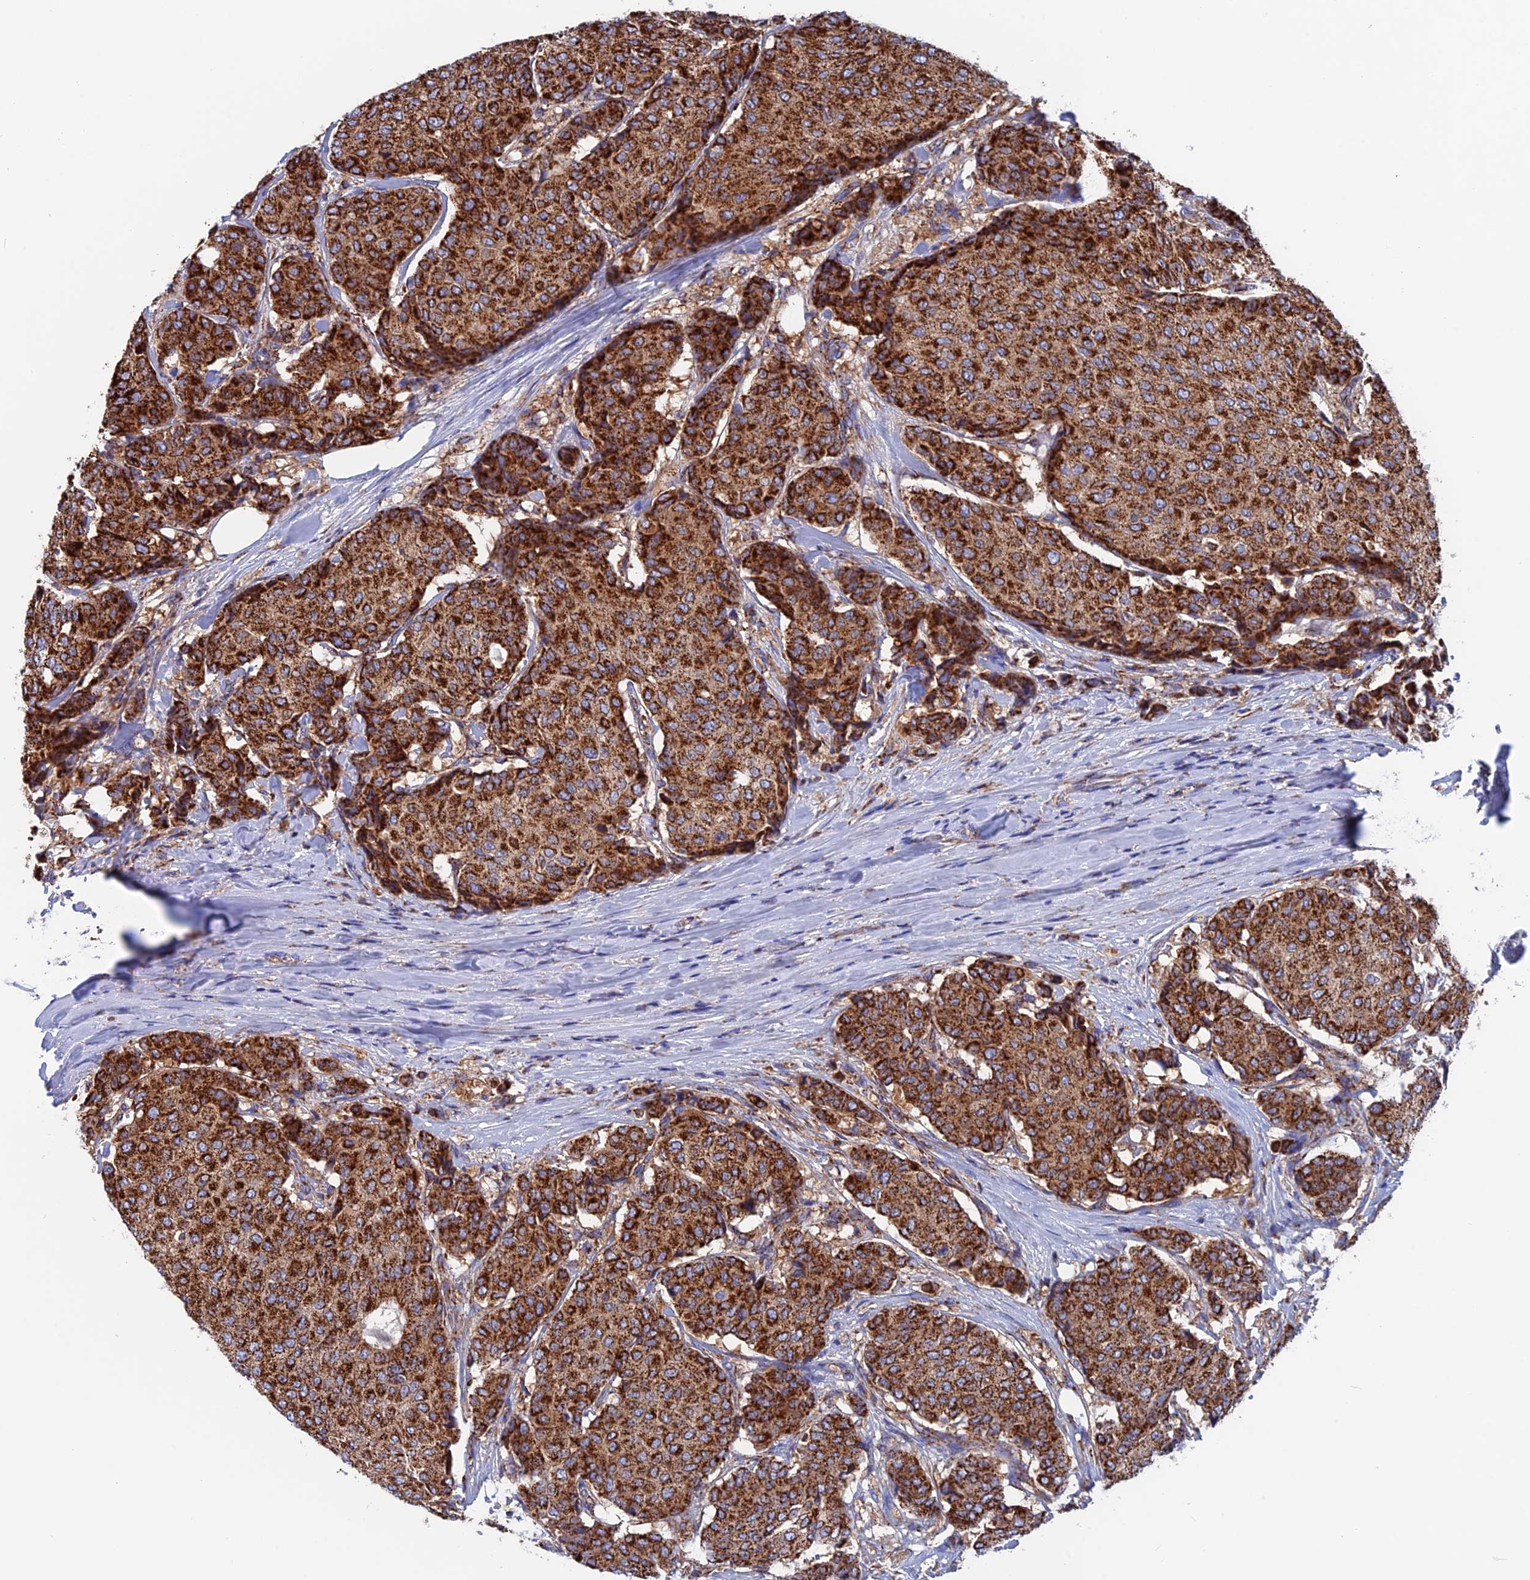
{"staining": {"intensity": "strong", "quantity": ">75%", "location": "cytoplasmic/membranous"}, "tissue": "breast cancer", "cell_type": "Tumor cells", "image_type": "cancer", "snomed": [{"axis": "morphology", "description": "Duct carcinoma"}, {"axis": "topography", "description": "Breast"}], "caption": "A histopathology image showing strong cytoplasmic/membranous positivity in about >75% of tumor cells in intraductal carcinoma (breast), as visualized by brown immunohistochemical staining.", "gene": "WDR83", "patient": {"sex": "female", "age": 75}}